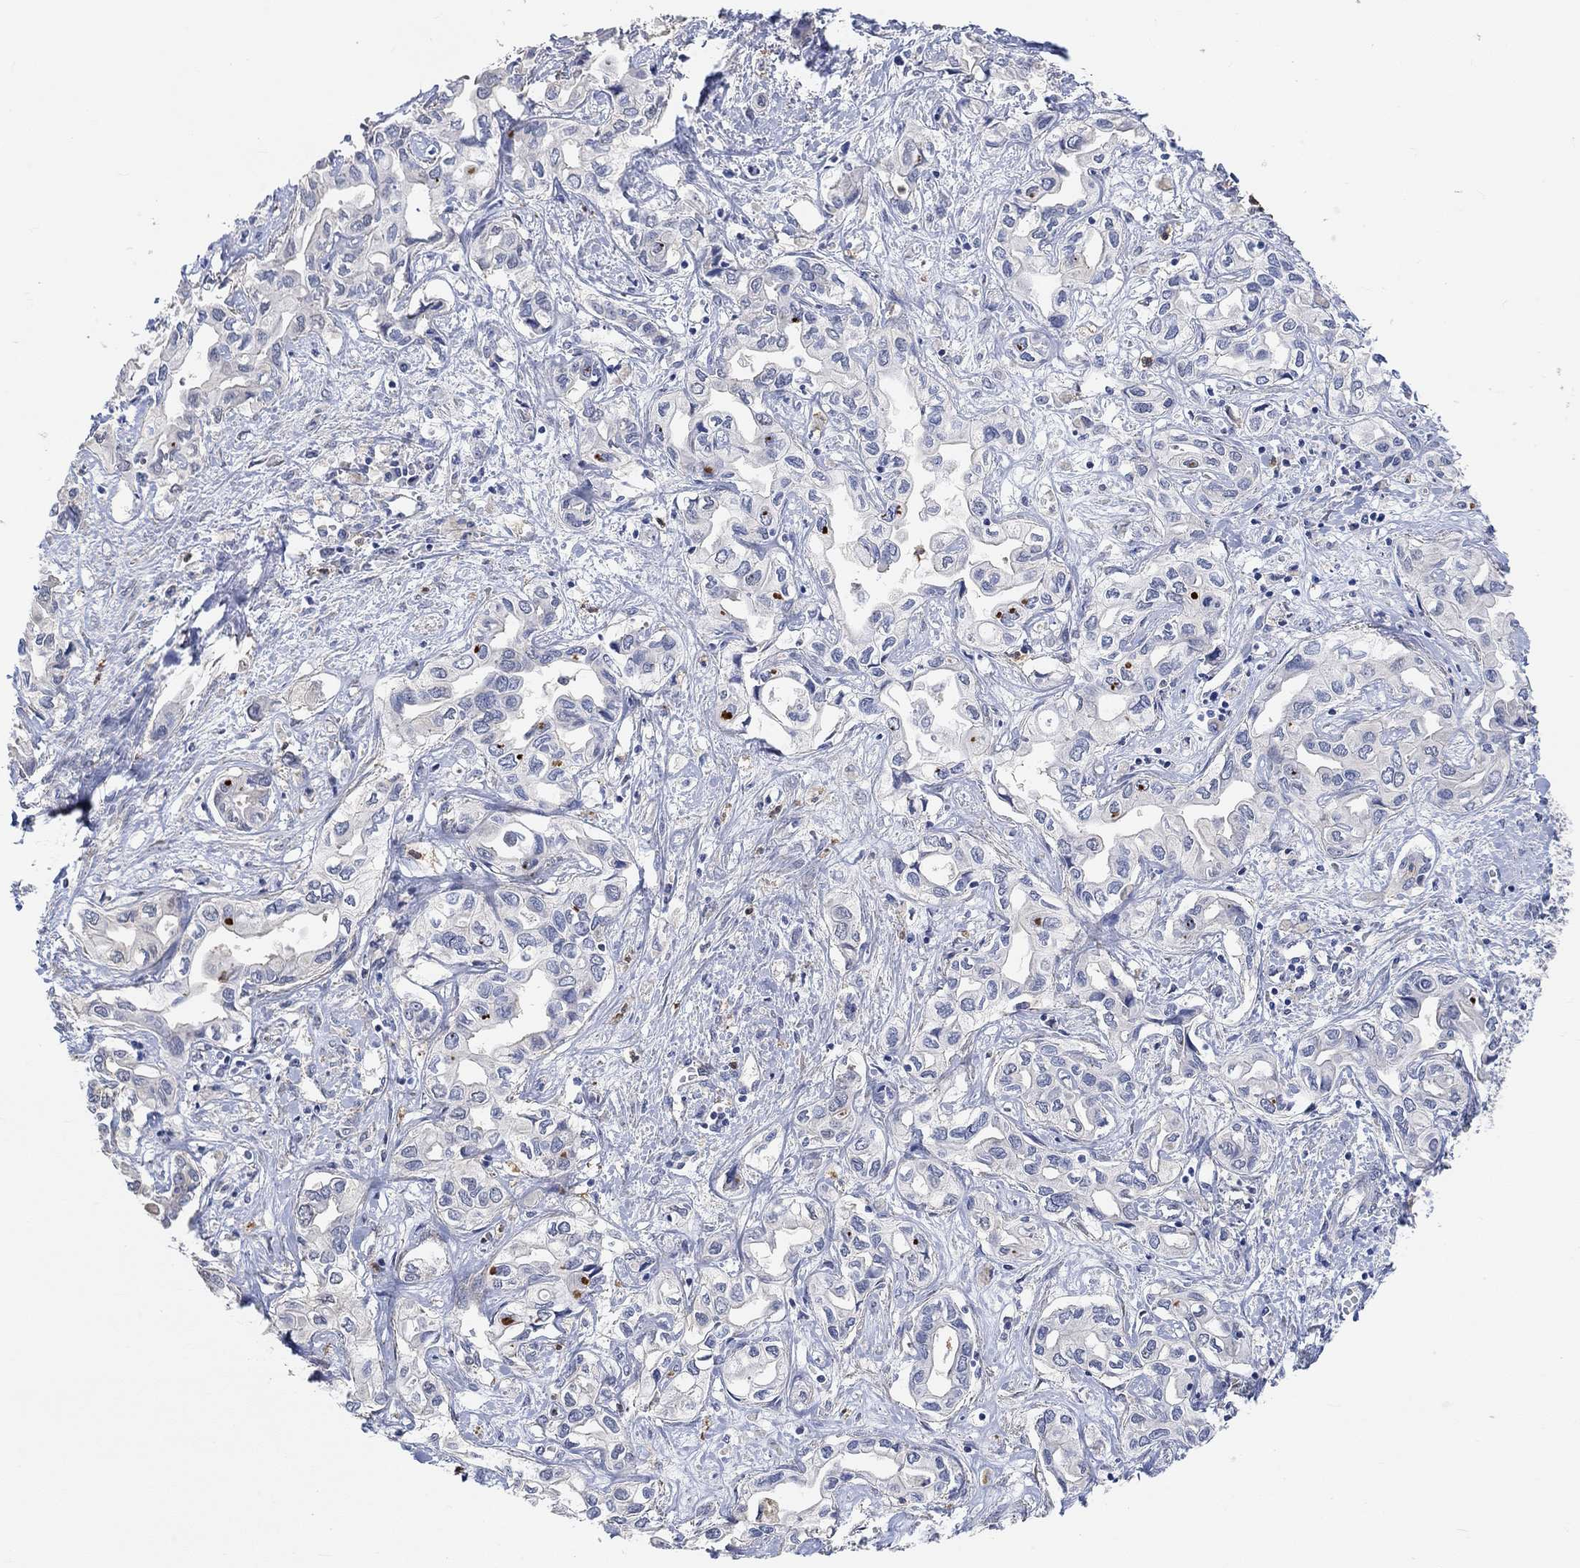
{"staining": {"intensity": "negative", "quantity": "none", "location": "none"}, "tissue": "liver cancer", "cell_type": "Tumor cells", "image_type": "cancer", "snomed": [{"axis": "morphology", "description": "Cholangiocarcinoma"}, {"axis": "topography", "description": "Liver"}], "caption": "Photomicrograph shows no significant protein expression in tumor cells of cholangiocarcinoma (liver).", "gene": "SYT16", "patient": {"sex": "female", "age": 64}}